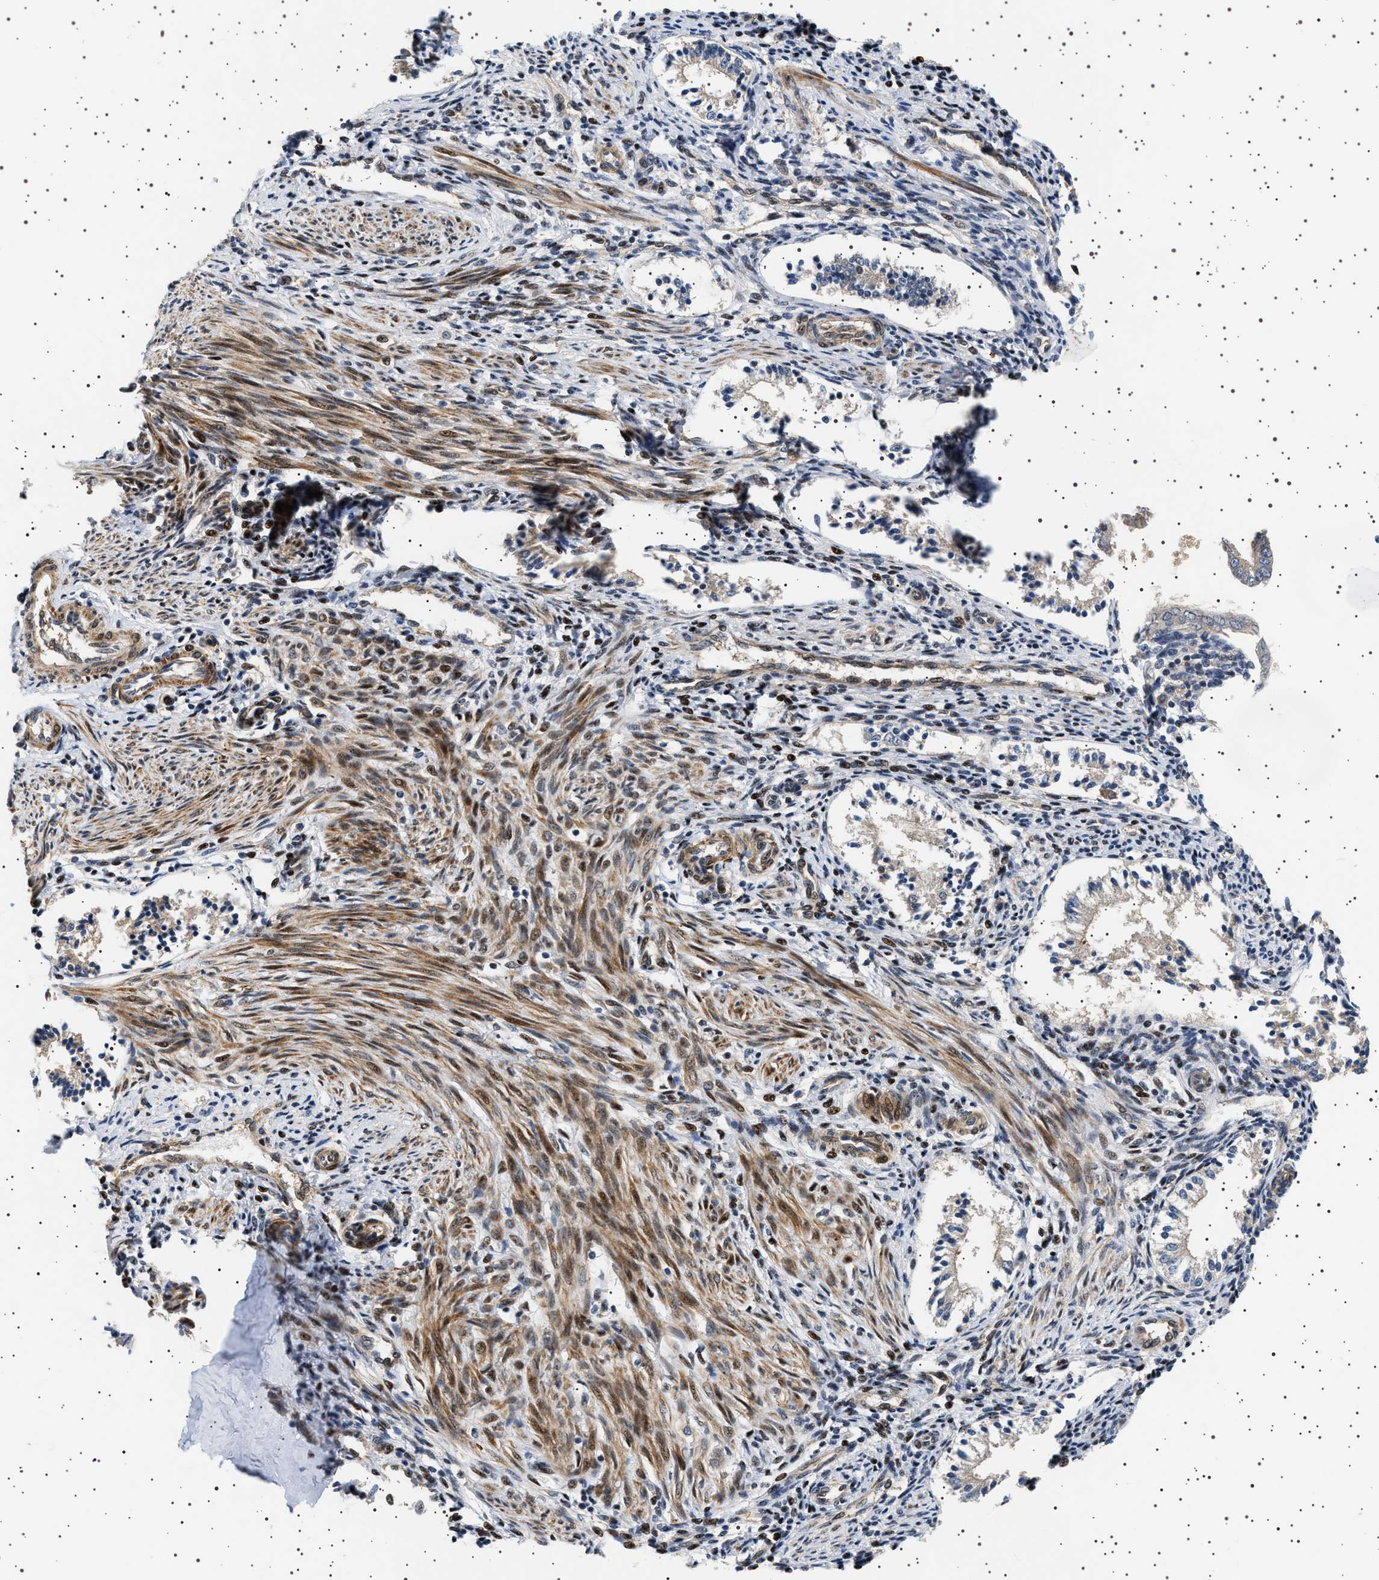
{"staining": {"intensity": "moderate", "quantity": "<25%", "location": "nuclear"}, "tissue": "endometrium", "cell_type": "Cells in endometrial stroma", "image_type": "normal", "snomed": [{"axis": "morphology", "description": "Normal tissue, NOS"}, {"axis": "topography", "description": "Endometrium"}], "caption": "This is an image of immunohistochemistry staining of benign endometrium, which shows moderate positivity in the nuclear of cells in endometrial stroma.", "gene": "BAG3", "patient": {"sex": "female", "age": 42}}